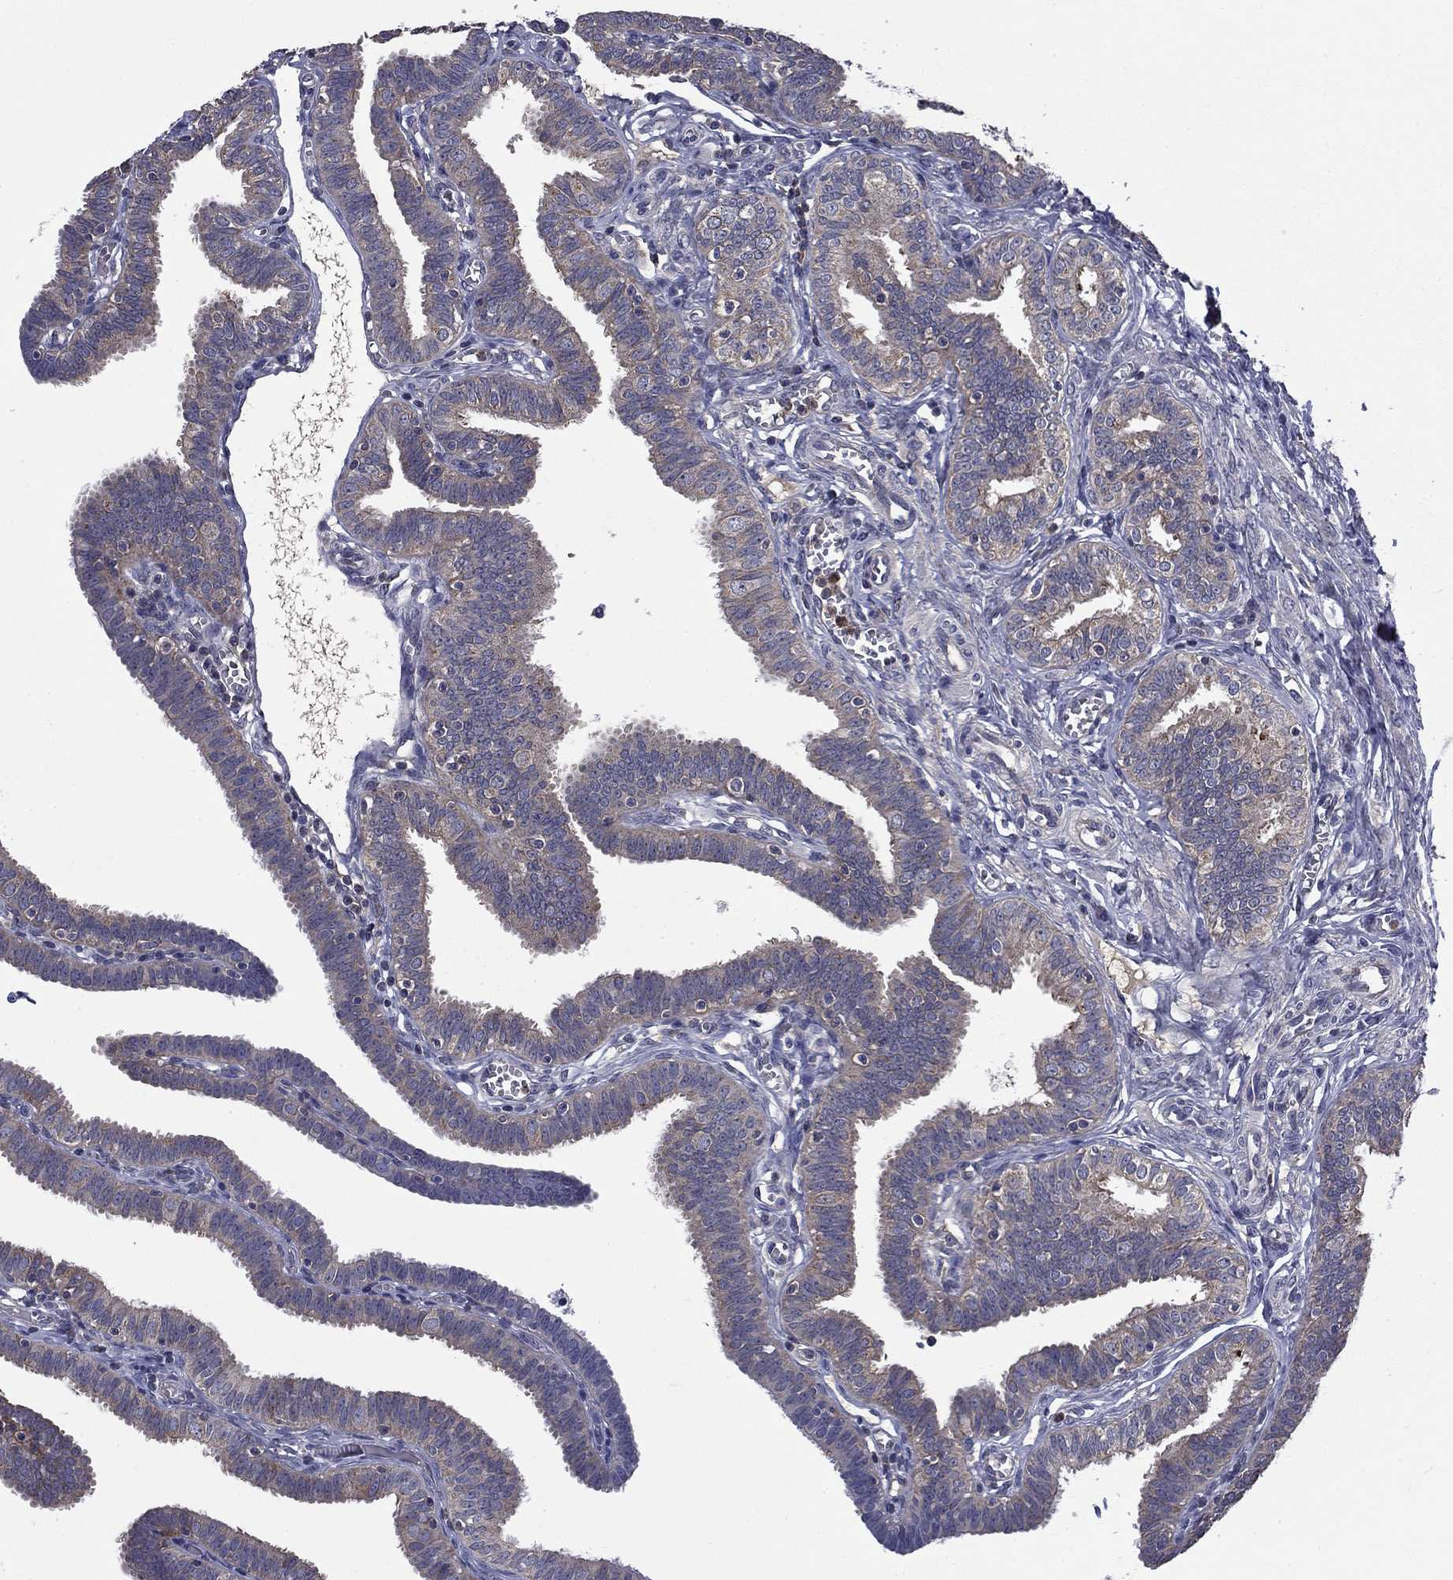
{"staining": {"intensity": "weak", "quantity": ">75%", "location": "cytoplasmic/membranous"}, "tissue": "fallopian tube", "cell_type": "Glandular cells", "image_type": "normal", "snomed": [{"axis": "morphology", "description": "Normal tissue, NOS"}, {"axis": "topography", "description": "Fallopian tube"}], "caption": "Normal fallopian tube demonstrates weak cytoplasmic/membranous expression in approximately >75% of glandular cells, visualized by immunohistochemistry. (Stains: DAB (3,3'-diaminobenzidine) in brown, nuclei in blue, Microscopy: brightfield microscopy at high magnification).", "gene": "CEACAM7", "patient": {"sex": "female", "age": 25}}